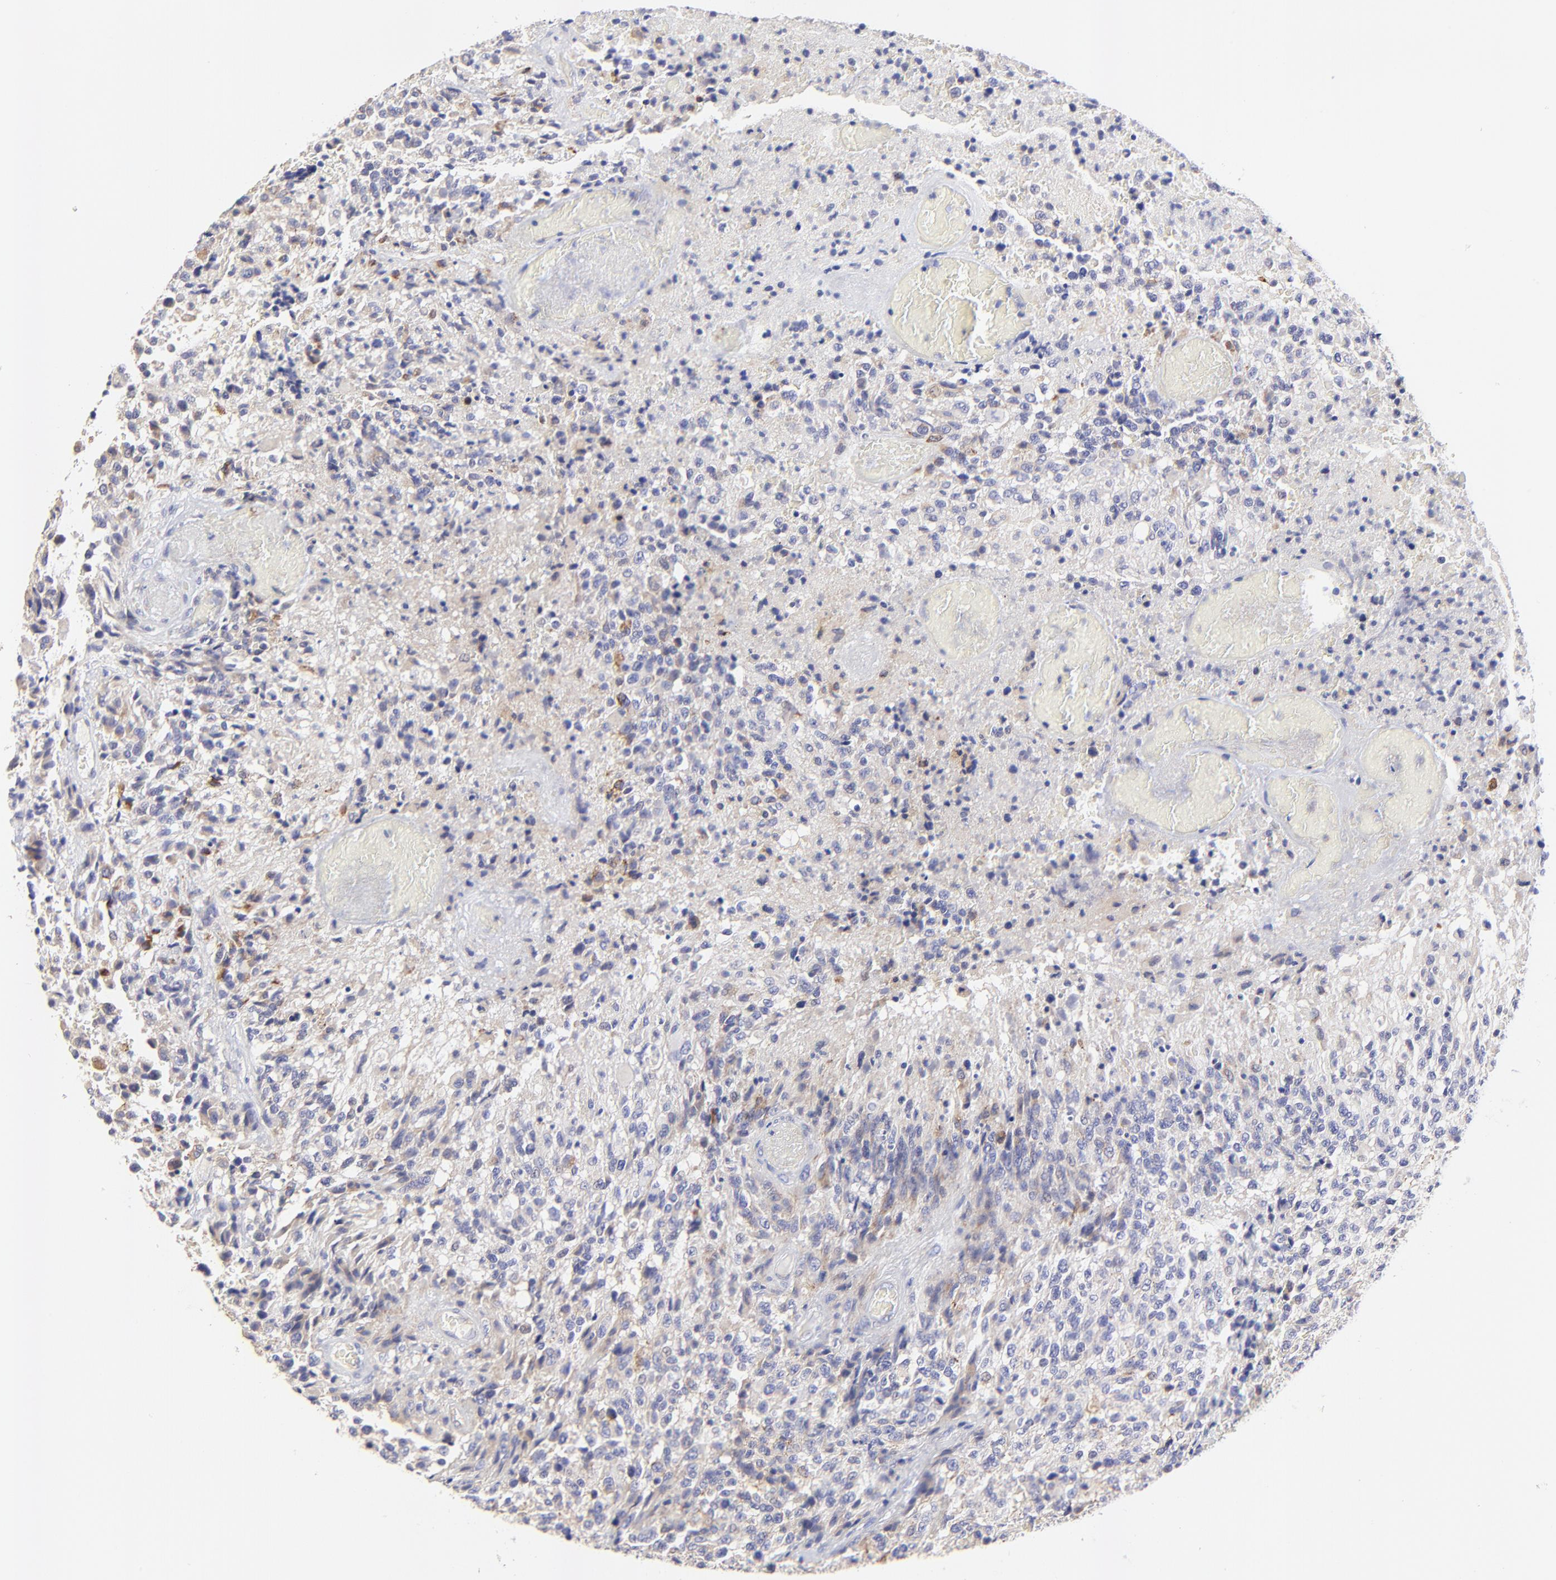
{"staining": {"intensity": "moderate", "quantity": "<25%", "location": "cytoplasmic/membranous"}, "tissue": "glioma", "cell_type": "Tumor cells", "image_type": "cancer", "snomed": [{"axis": "morphology", "description": "Glioma, malignant, High grade"}, {"axis": "topography", "description": "Brain"}], "caption": "Immunohistochemical staining of human glioma exhibits moderate cytoplasmic/membranous protein positivity in approximately <25% of tumor cells. The protein is stained brown, and the nuclei are stained in blue (DAB IHC with brightfield microscopy, high magnification).", "gene": "LHFPL1", "patient": {"sex": "male", "age": 36}}